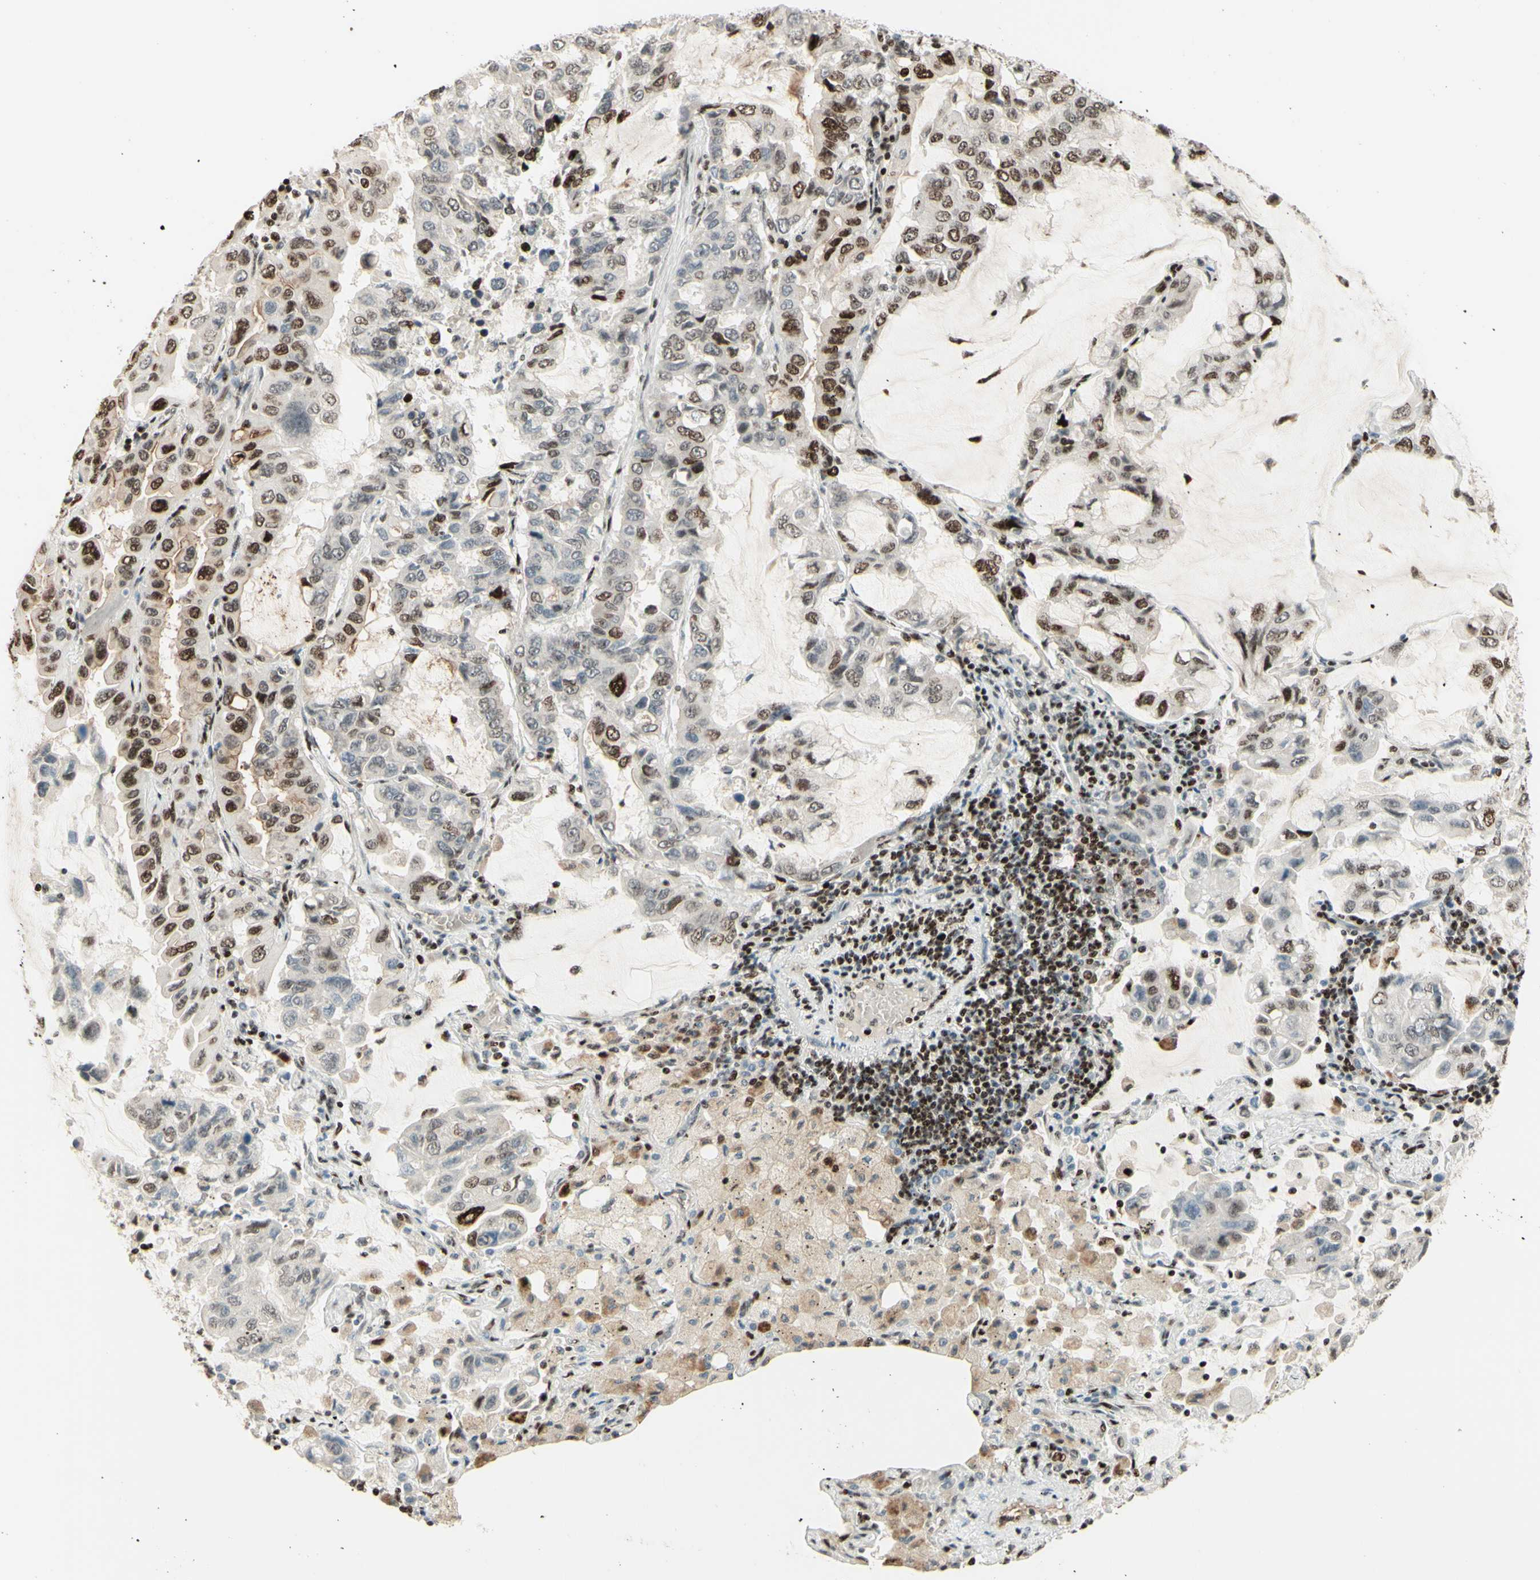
{"staining": {"intensity": "moderate", "quantity": "25%-75%", "location": "cytoplasmic/membranous,nuclear"}, "tissue": "lung cancer", "cell_type": "Tumor cells", "image_type": "cancer", "snomed": [{"axis": "morphology", "description": "Adenocarcinoma, NOS"}, {"axis": "topography", "description": "Lung"}], "caption": "This micrograph shows IHC staining of lung cancer, with medium moderate cytoplasmic/membranous and nuclear expression in approximately 25%-75% of tumor cells.", "gene": "CDKL5", "patient": {"sex": "male", "age": 64}}